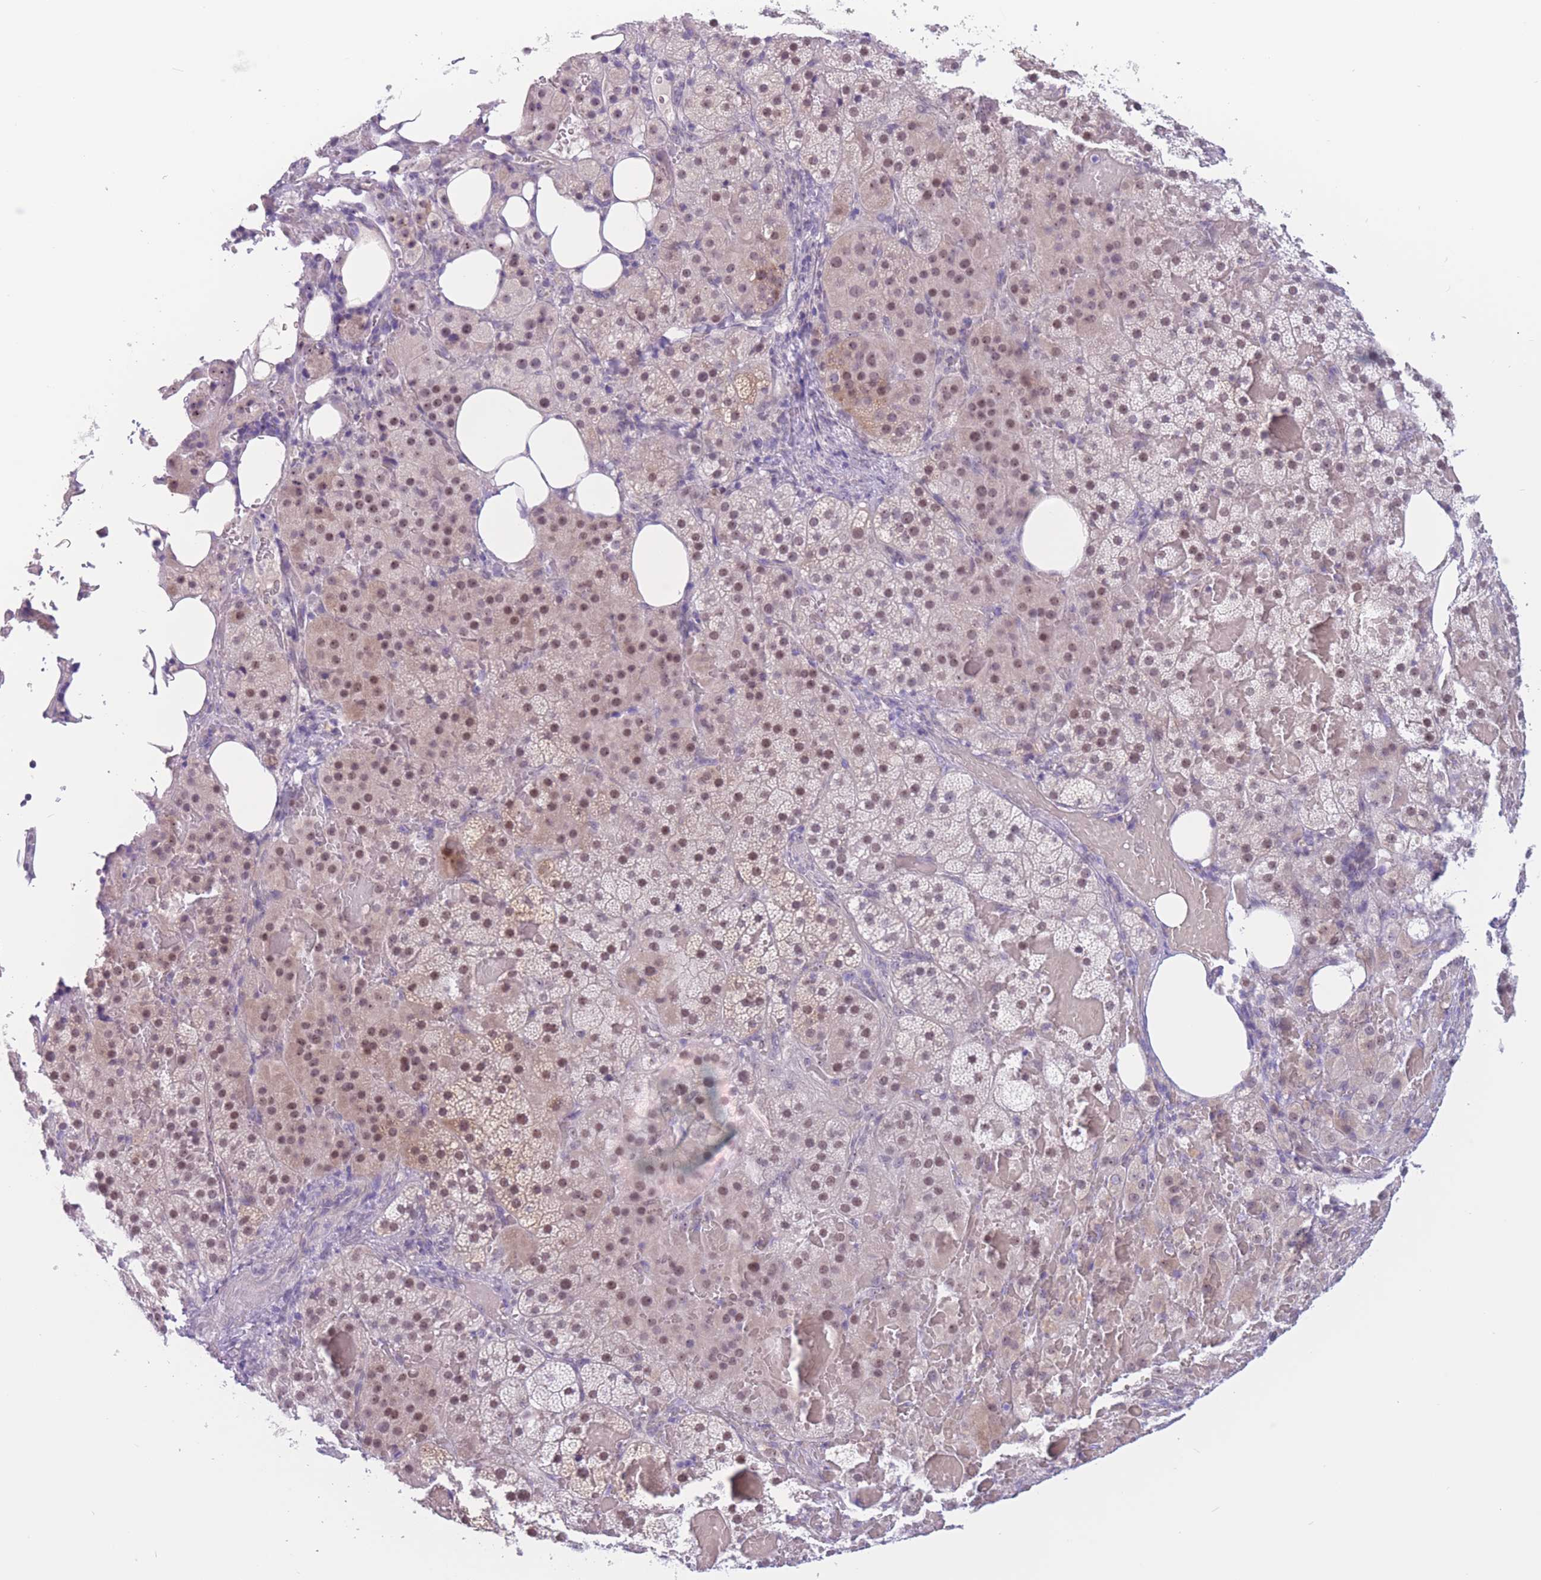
{"staining": {"intensity": "moderate", "quantity": ">75%", "location": "cytoplasmic/membranous,nuclear"}, "tissue": "adrenal gland", "cell_type": "Glandular cells", "image_type": "normal", "snomed": [{"axis": "morphology", "description": "Normal tissue, NOS"}, {"axis": "topography", "description": "Adrenal gland"}], "caption": "IHC histopathology image of benign adrenal gland: human adrenal gland stained using immunohistochemistry shows medium levels of moderate protein expression localized specifically in the cytoplasmic/membranous,nuclear of glandular cells, appearing as a cytoplasmic/membranous,nuclear brown color.", "gene": "BOP1", "patient": {"sex": "female", "age": 59}}